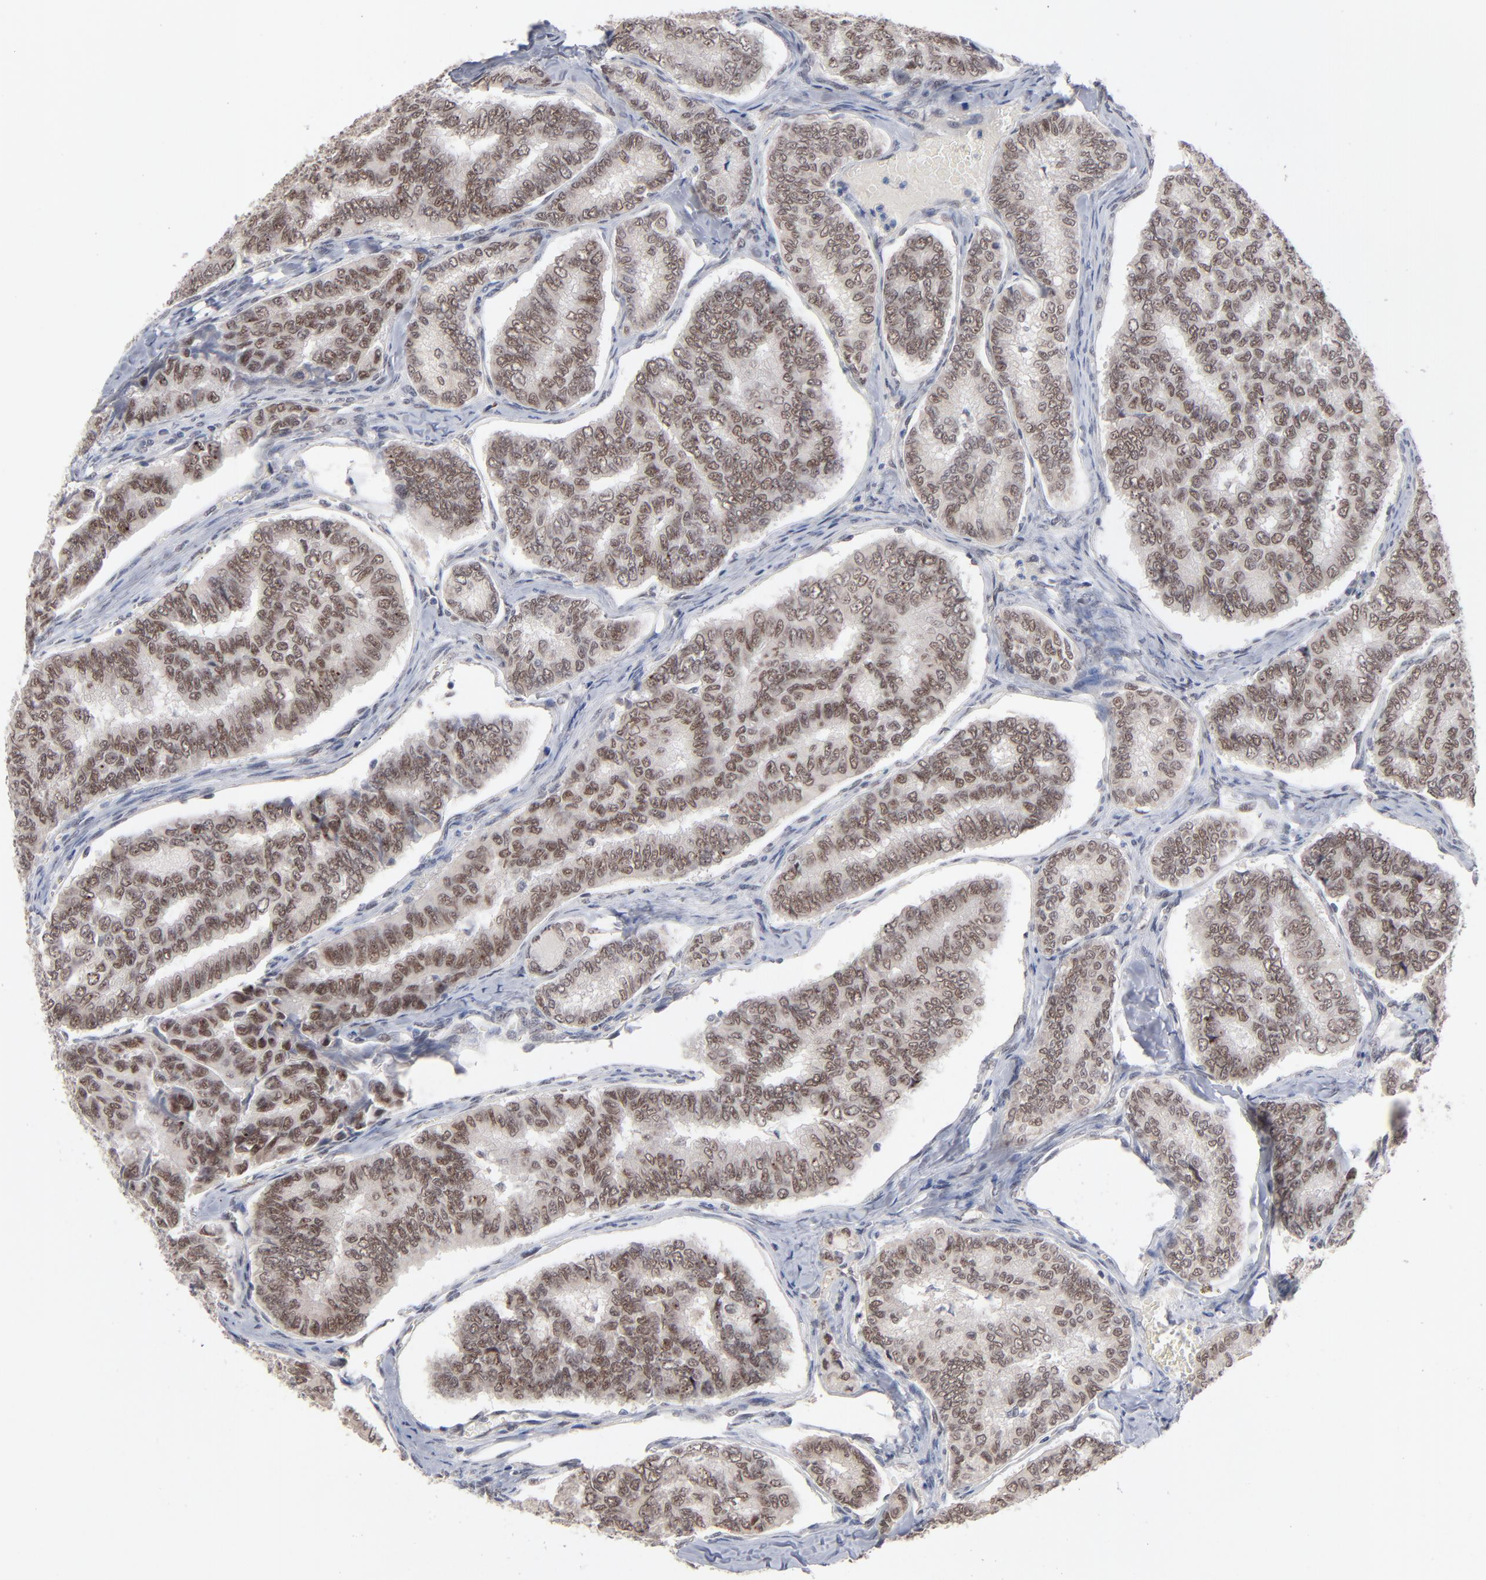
{"staining": {"intensity": "weak", "quantity": ">75%", "location": "nuclear"}, "tissue": "thyroid cancer", "cell_type": "Tumor cells", "image_type": "cancer", "snomed": [{"axis": "morphology", "description": "Papillary adenocarcinoma, NOS"}, {"axis": "topography", "description": "Thyroid gland"}], "caption": "Immunohistochemical staining of human papillary adenocarcinoma (thyroid) shows low levels of weak nuclear expression in about >75% of tumor cells.", "gene": "MBIP", "patient": {"sex": "female", "age": 35}}